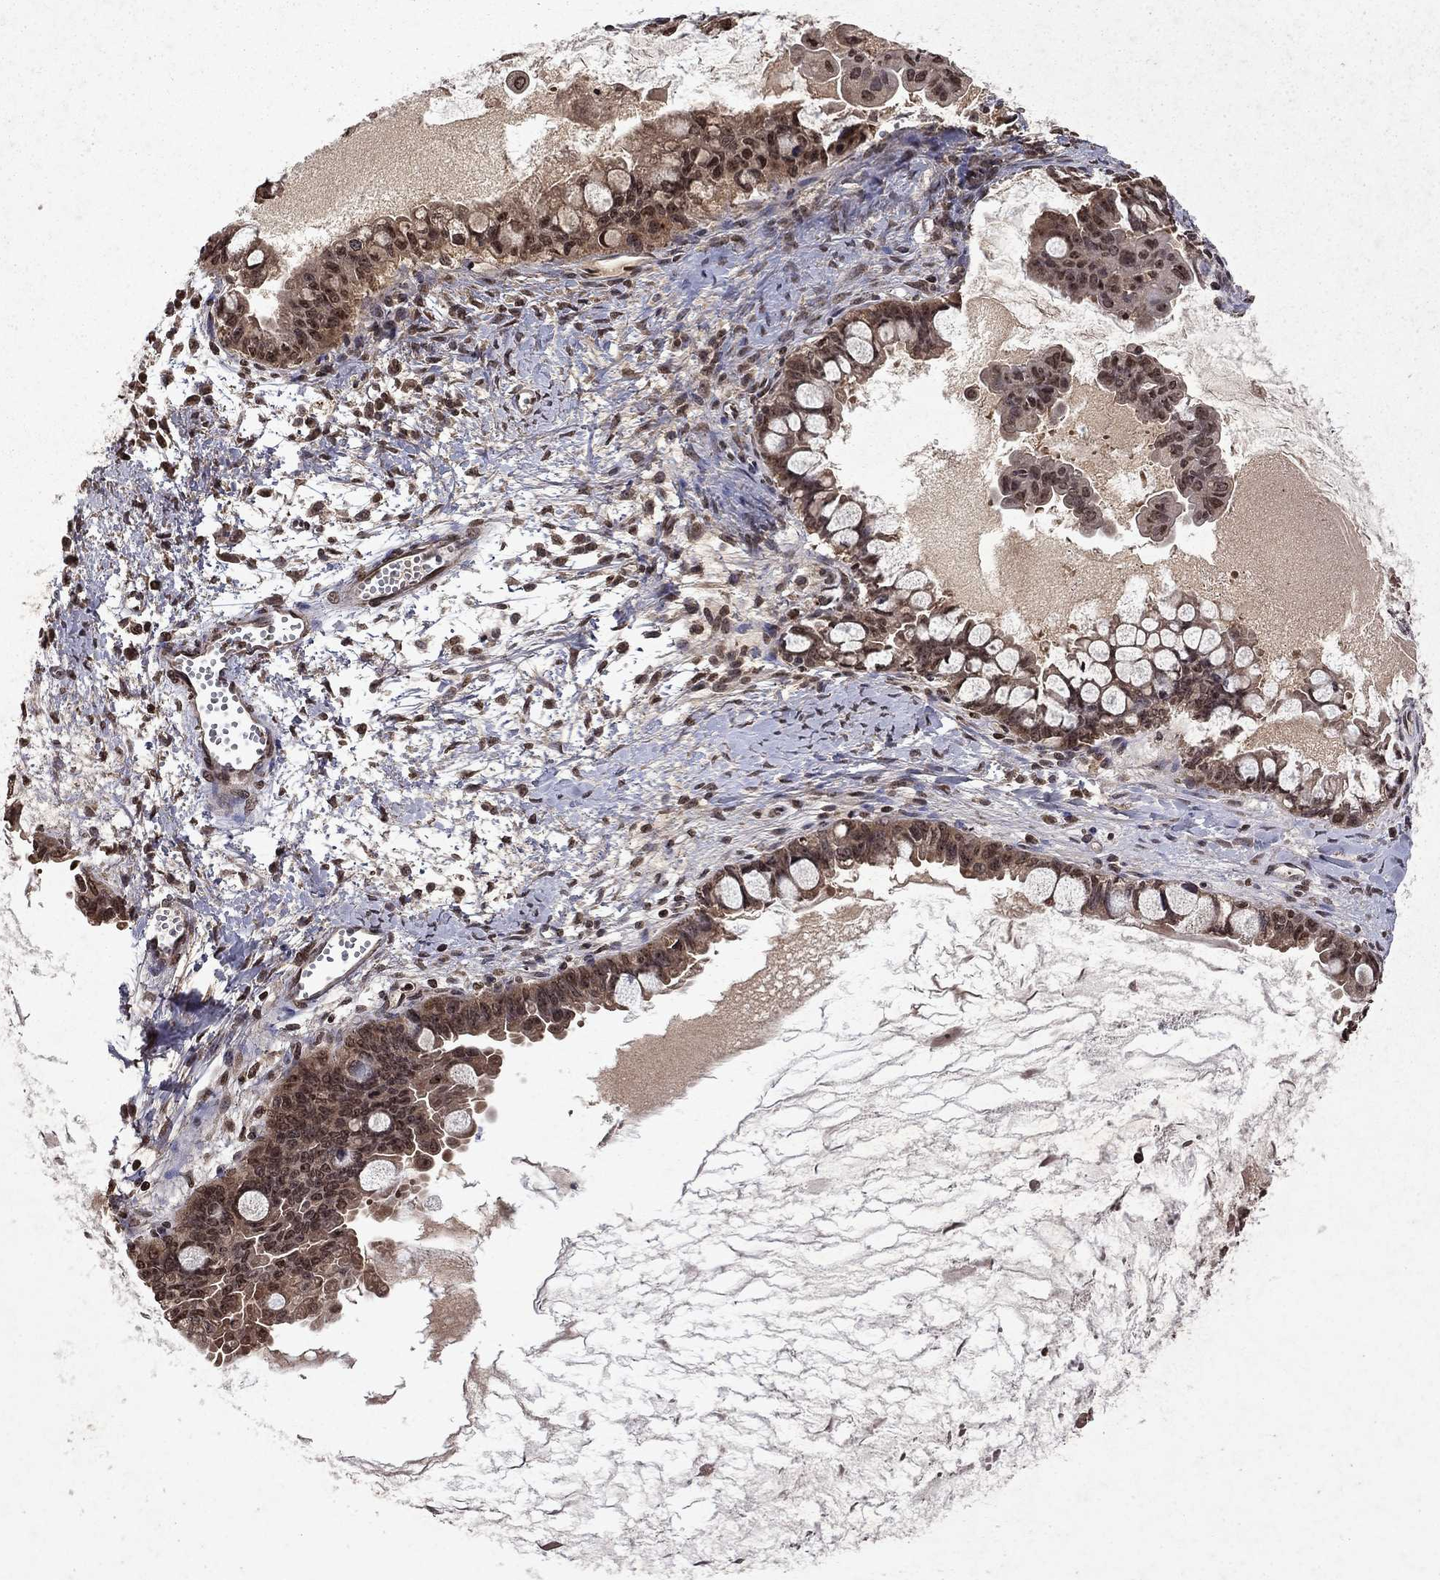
{"staining": {"intensity": "weak", "quantity": "25%-75%", "location": "cytoplasmic/membranous,nuclear"}, "tissue": "ovarian cancer", "cell_type": "Tumor cells", "image_type": "cancer", "snomed": [{"axis": "morphology", "description": "Cystadenocarcinoma, mucinous, NOS"}, {"axis": "topography", "description": "Ovary"}], "caption": "The immunohistochemical stain highlights weak cytoplasmic/membranous and nuclear expression in tumor cells of ovarian mucinous cystadenocarcinoma tissue.", "gene": "PIN4", "patient": {"sex": "female", "age": 63}}